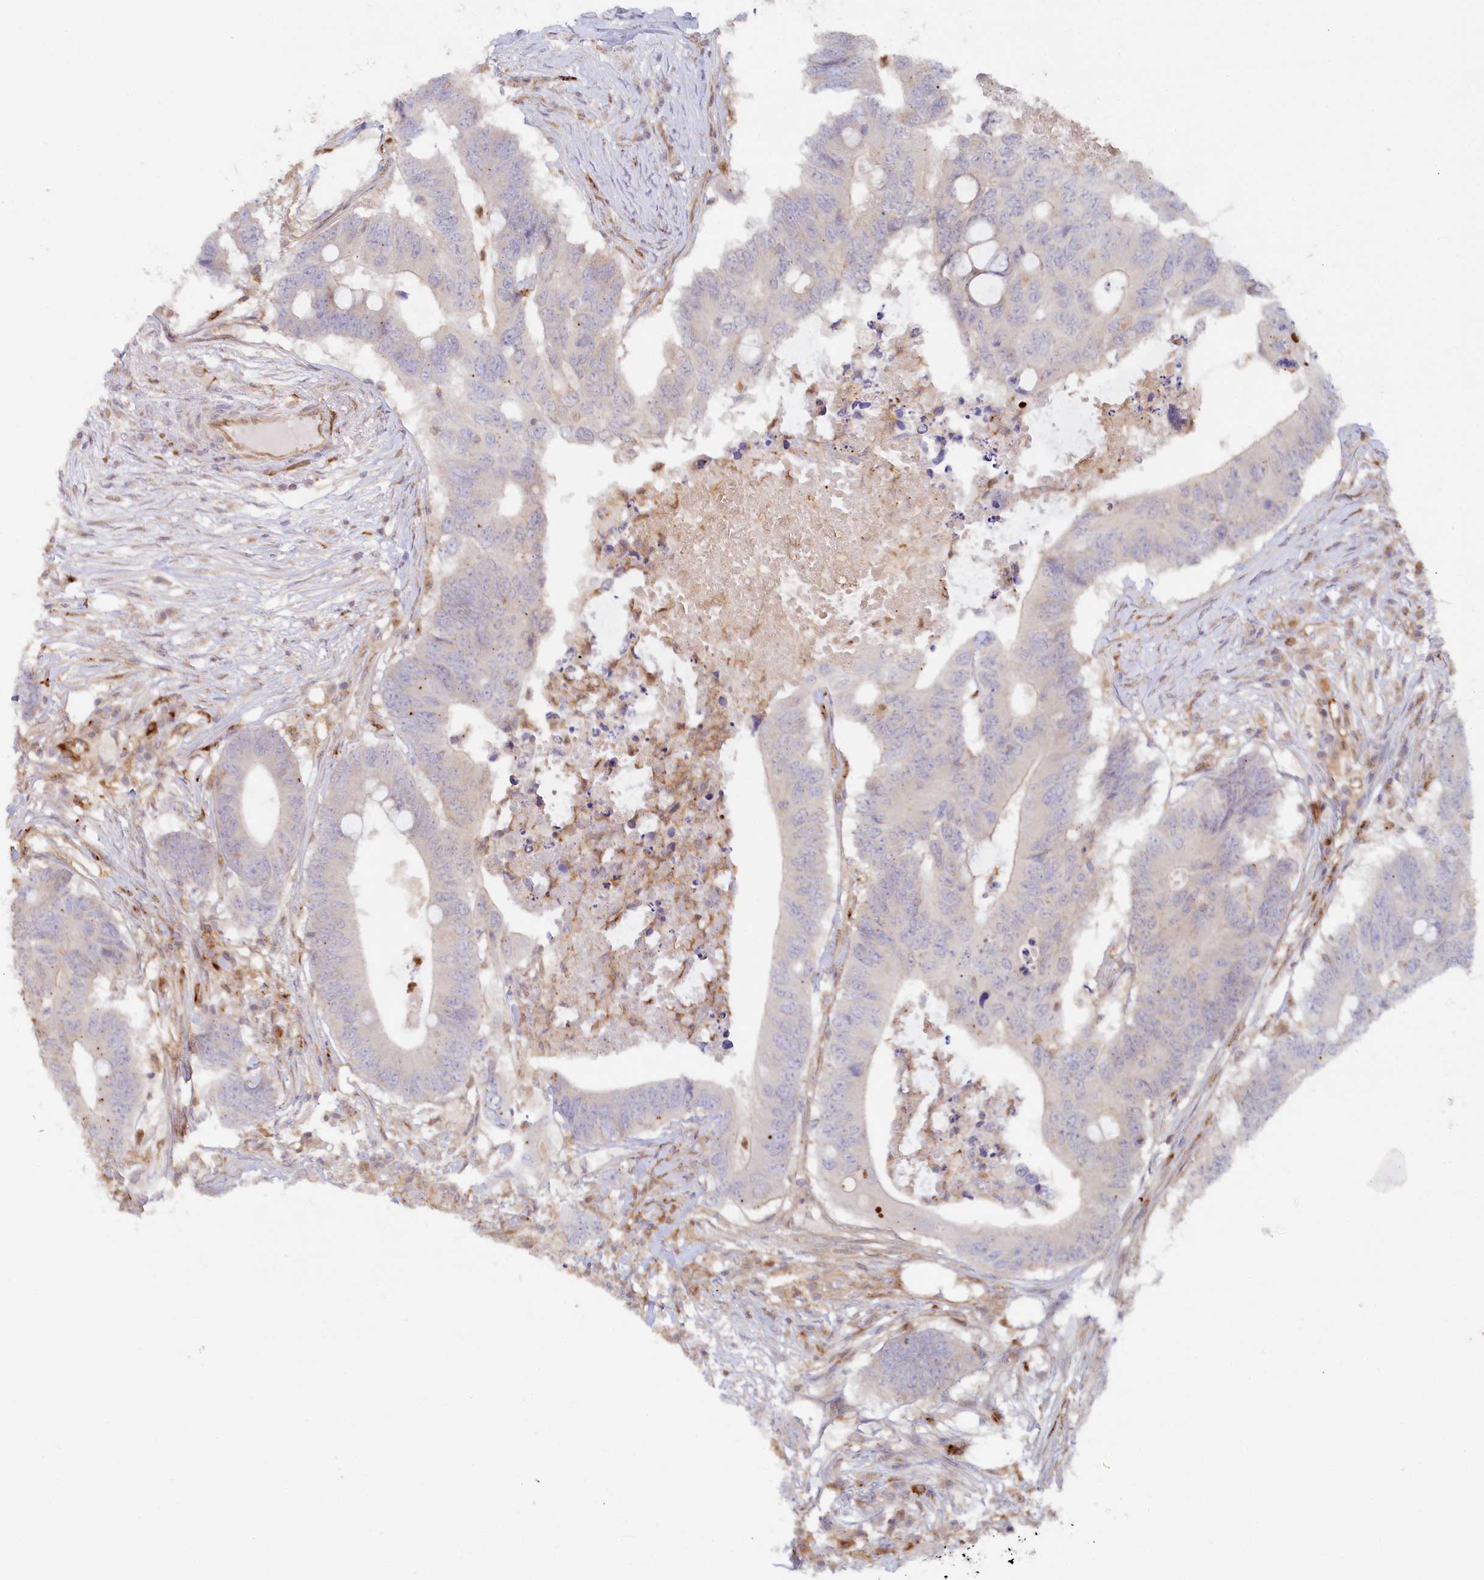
{"staining": {"intensity": "negative", "quantity": "none", "location": "none"}, "tissue": "colorectal cancer", "cell_type": "Tumor cells", "image_type": "cancer", "snomed": [{"axis": "morphology", "description": "Adenocarcinoma, NOS"}, {"axis": "topography", "description": "Colon"}], "caption": "Tumor cells show no significant expression in colorectal adenocarcinoma.", "gene": "GBE1", "patient": {"sex": "male", "age": 71}}